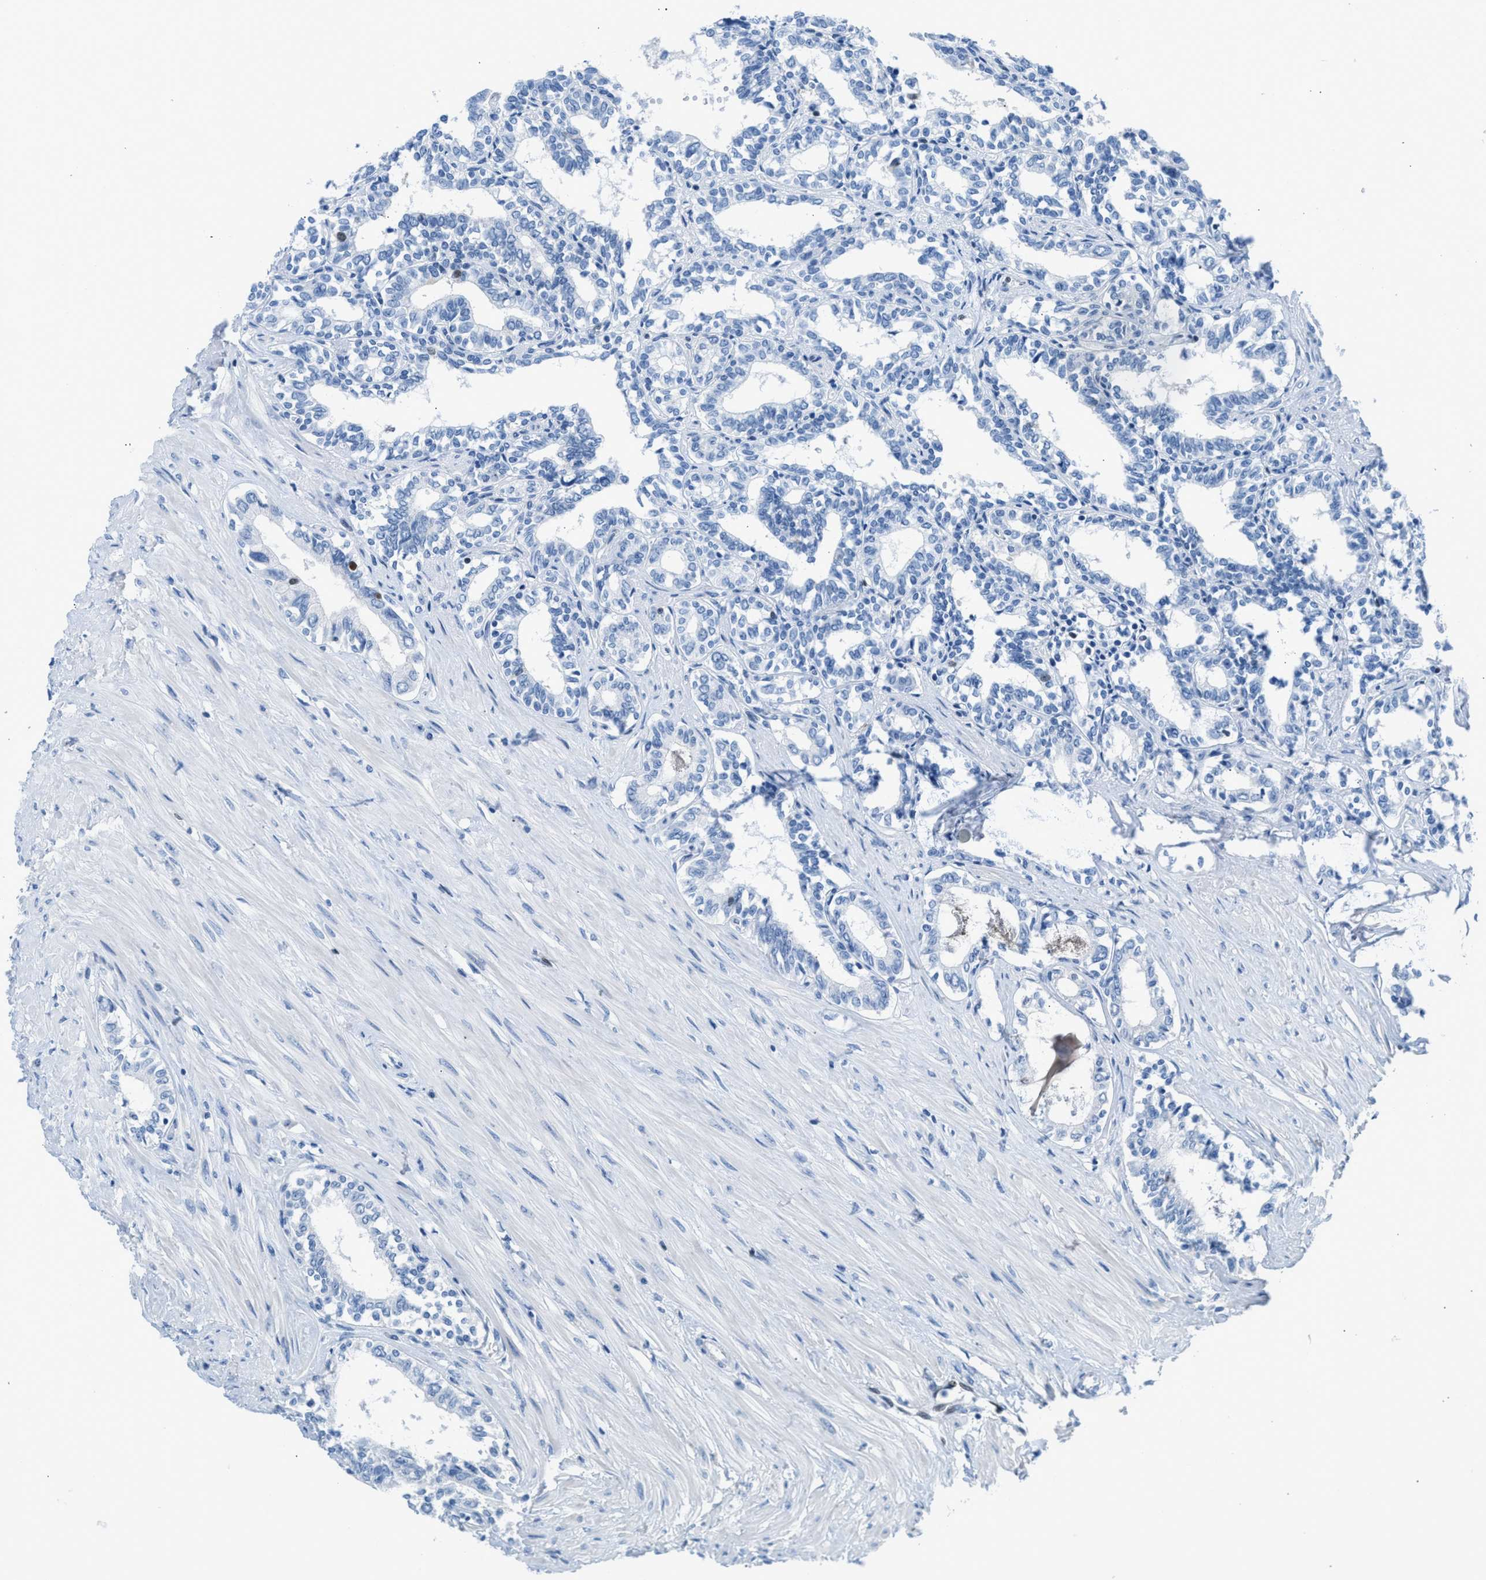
{"staining": {"intensity": "negative", "quantity": "none", "location": "none"}, "tissue": "seminal vesicle", "cell_type": "Glandular cells", "image_type": "normal", "snomed": [{"axis": "morphology", "description": "Normal tissue, NOS"}, {"axis": "morphology", "description": "Adenocarcinoma, High grade"}, {"axis": "topography", "description": "Prostate"}, {"axis": "topography", "description": "Seminal veicle"}], "caption": "Unremarkable seminal vesicle was stained to show a protein in brown. There is no significant staining in glandular cells. Brightfield microscopy of IHC stained with DAB (brown) and hematoxylin (blue), captured at high magnification.", "gene": "LEF1", "patient": {"sex": "male", "age": 55}}